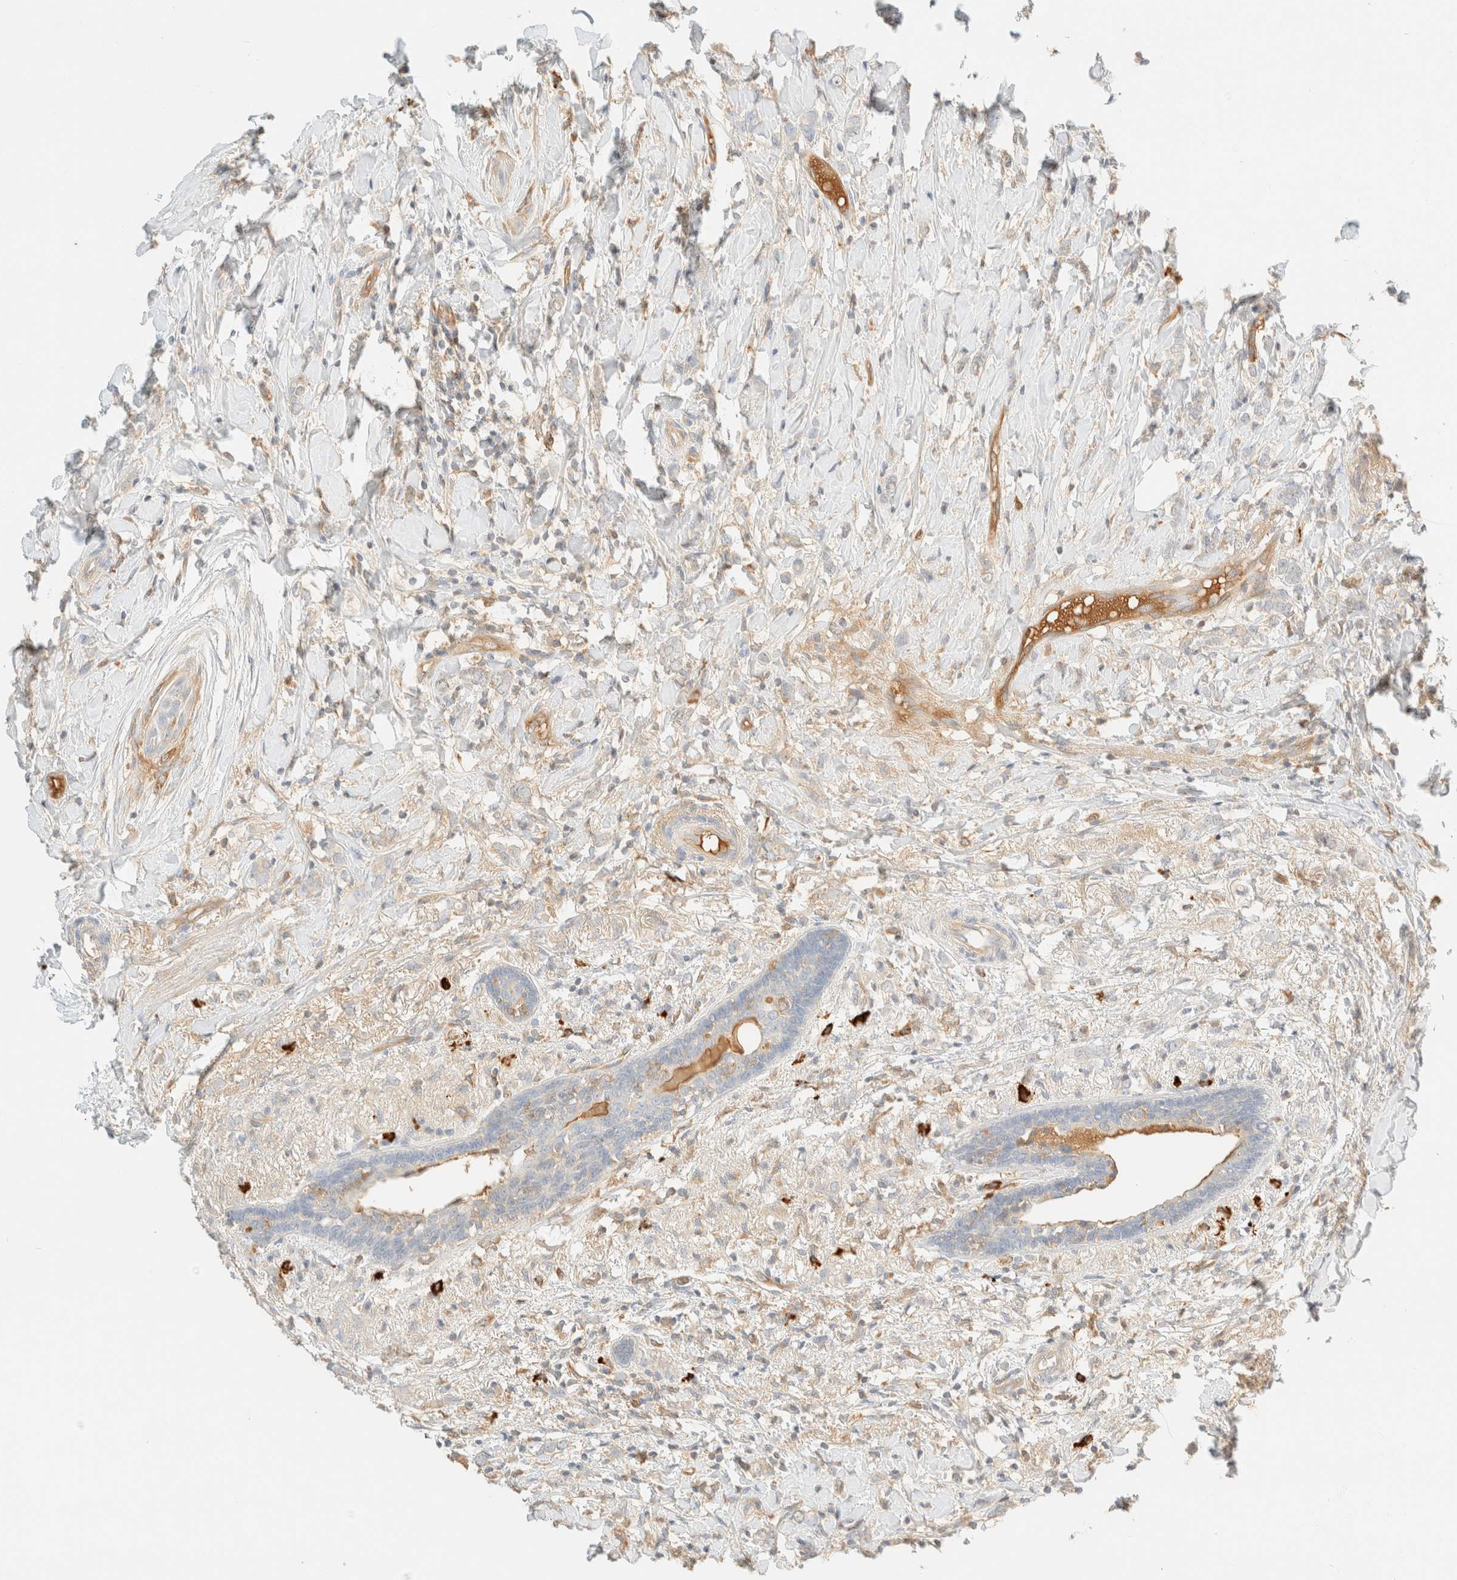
{"staining": {"intensity": "negative", "quantity": "none", "location": "none"}, "tissue": "breast cancer", "cell_type": "Tumor cells", "image_type": "cancer", "snomed": [{"axis": "morphology", "description": "Normal tissue, NOS"}, {"axis": "morphology", "description": "Lobular carcinoma"}, {"axis": "topography", "description": "Breast"}], "caption": "Tumor cells show no significant positivity in breast cancer (lobular carcinoma).", "gene": "FHOD1", "patient": {"sex": "female", "age": 47}}